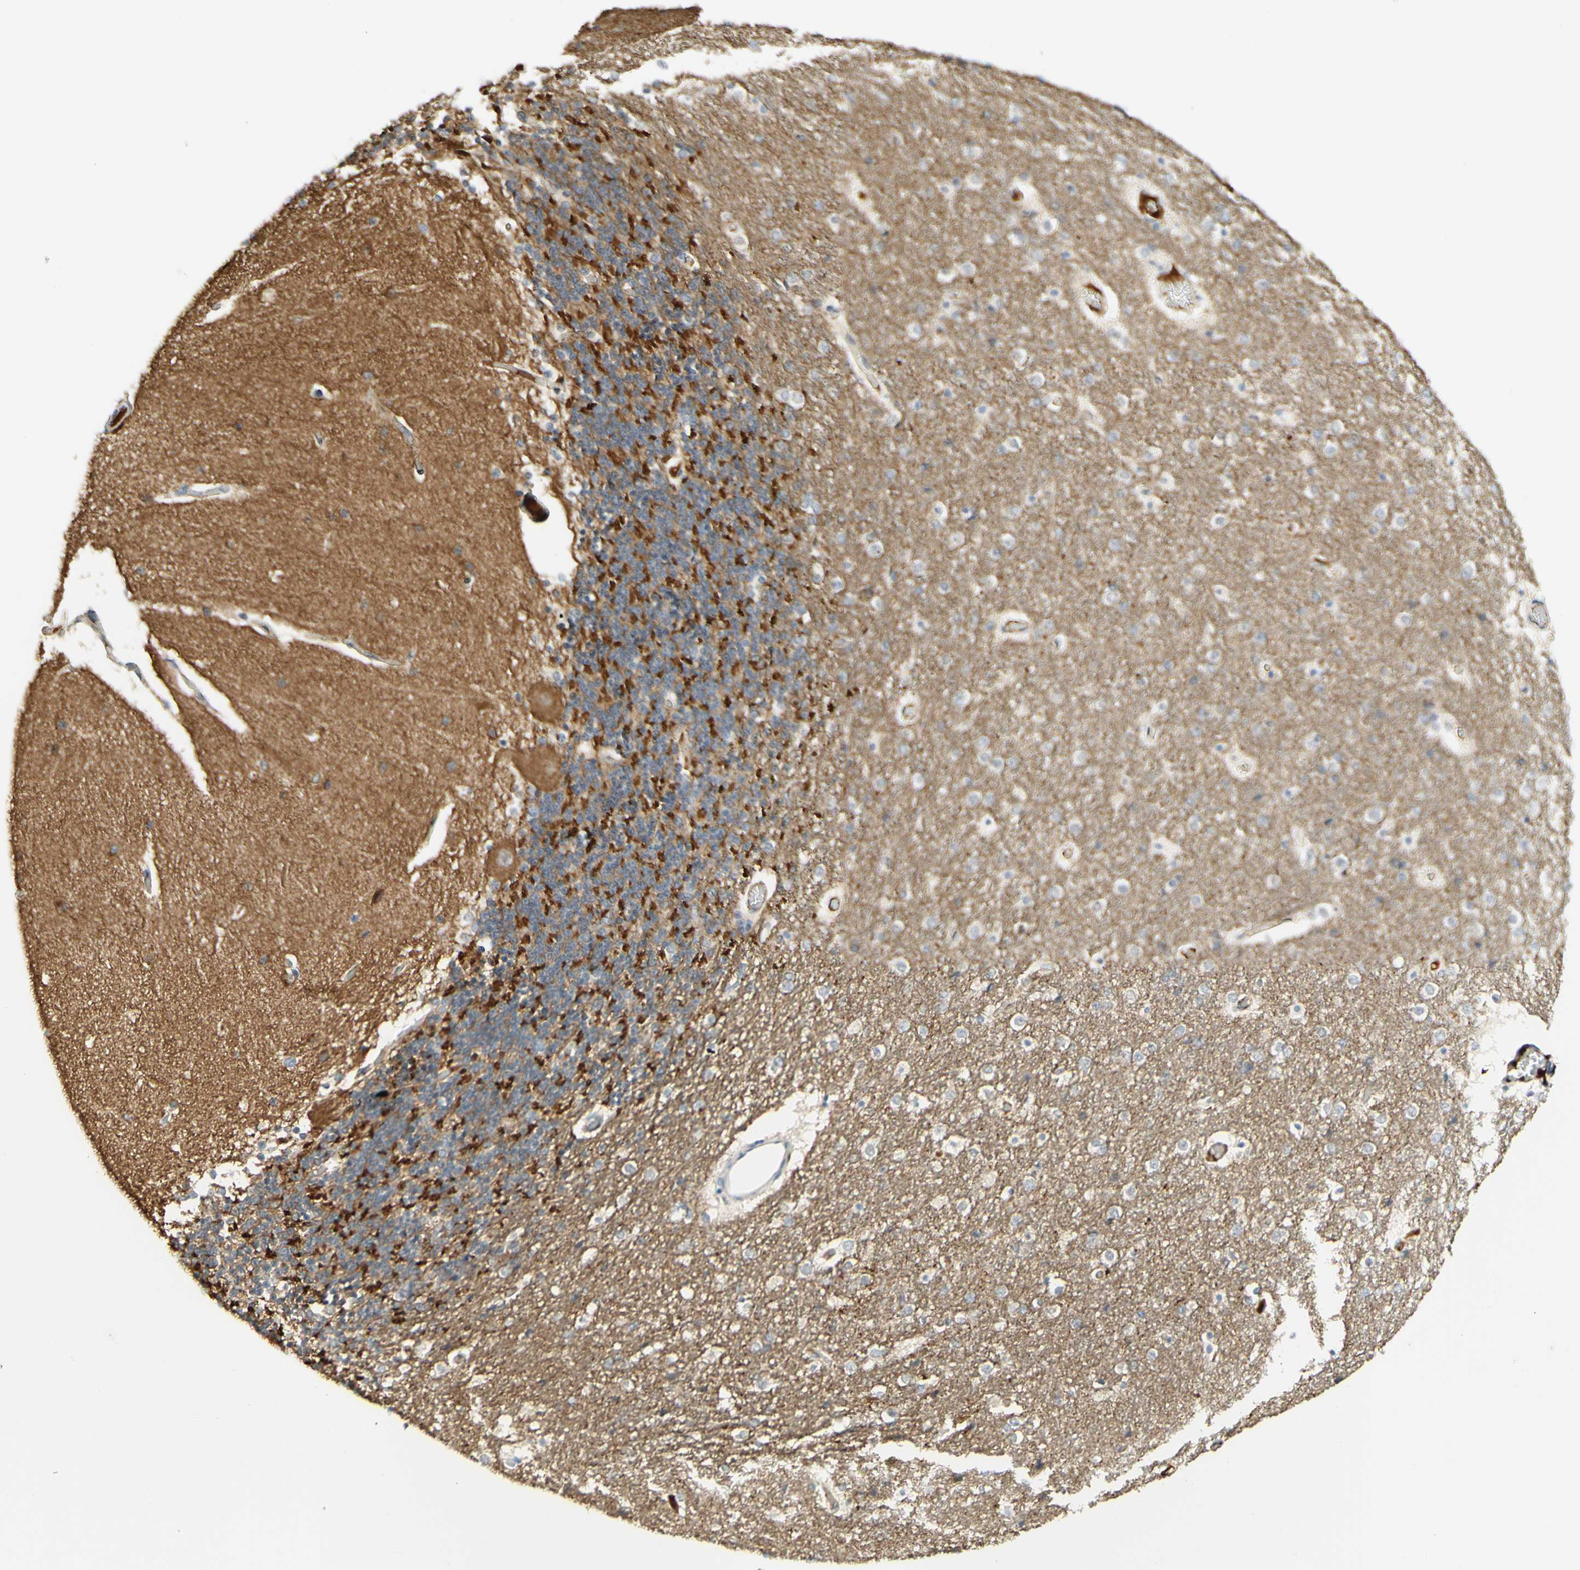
{"staining": {"intensity": "strong", "quantity": ">75%", "location": "cytoplasmic/membranous"}, "tissue": "cerebellum", "cell_type": "Cells in granular layer", "image_type": "normal", "snomed": [{"axis": "morphology", "description": "Normal tissue, NOS"}, {"axis": "topography", "description": "Cerebellum"}], "caption": "Immunohistochemistry (IHC) histopathology image of normal cerebellum stained for a protein (brown), which exhibits high levels of strong cytoplasmic/membranous expression in about >75% of cells in granular layer.", "gene": "ANGPT2", "patient": {"sex": "female", "age": 54}}